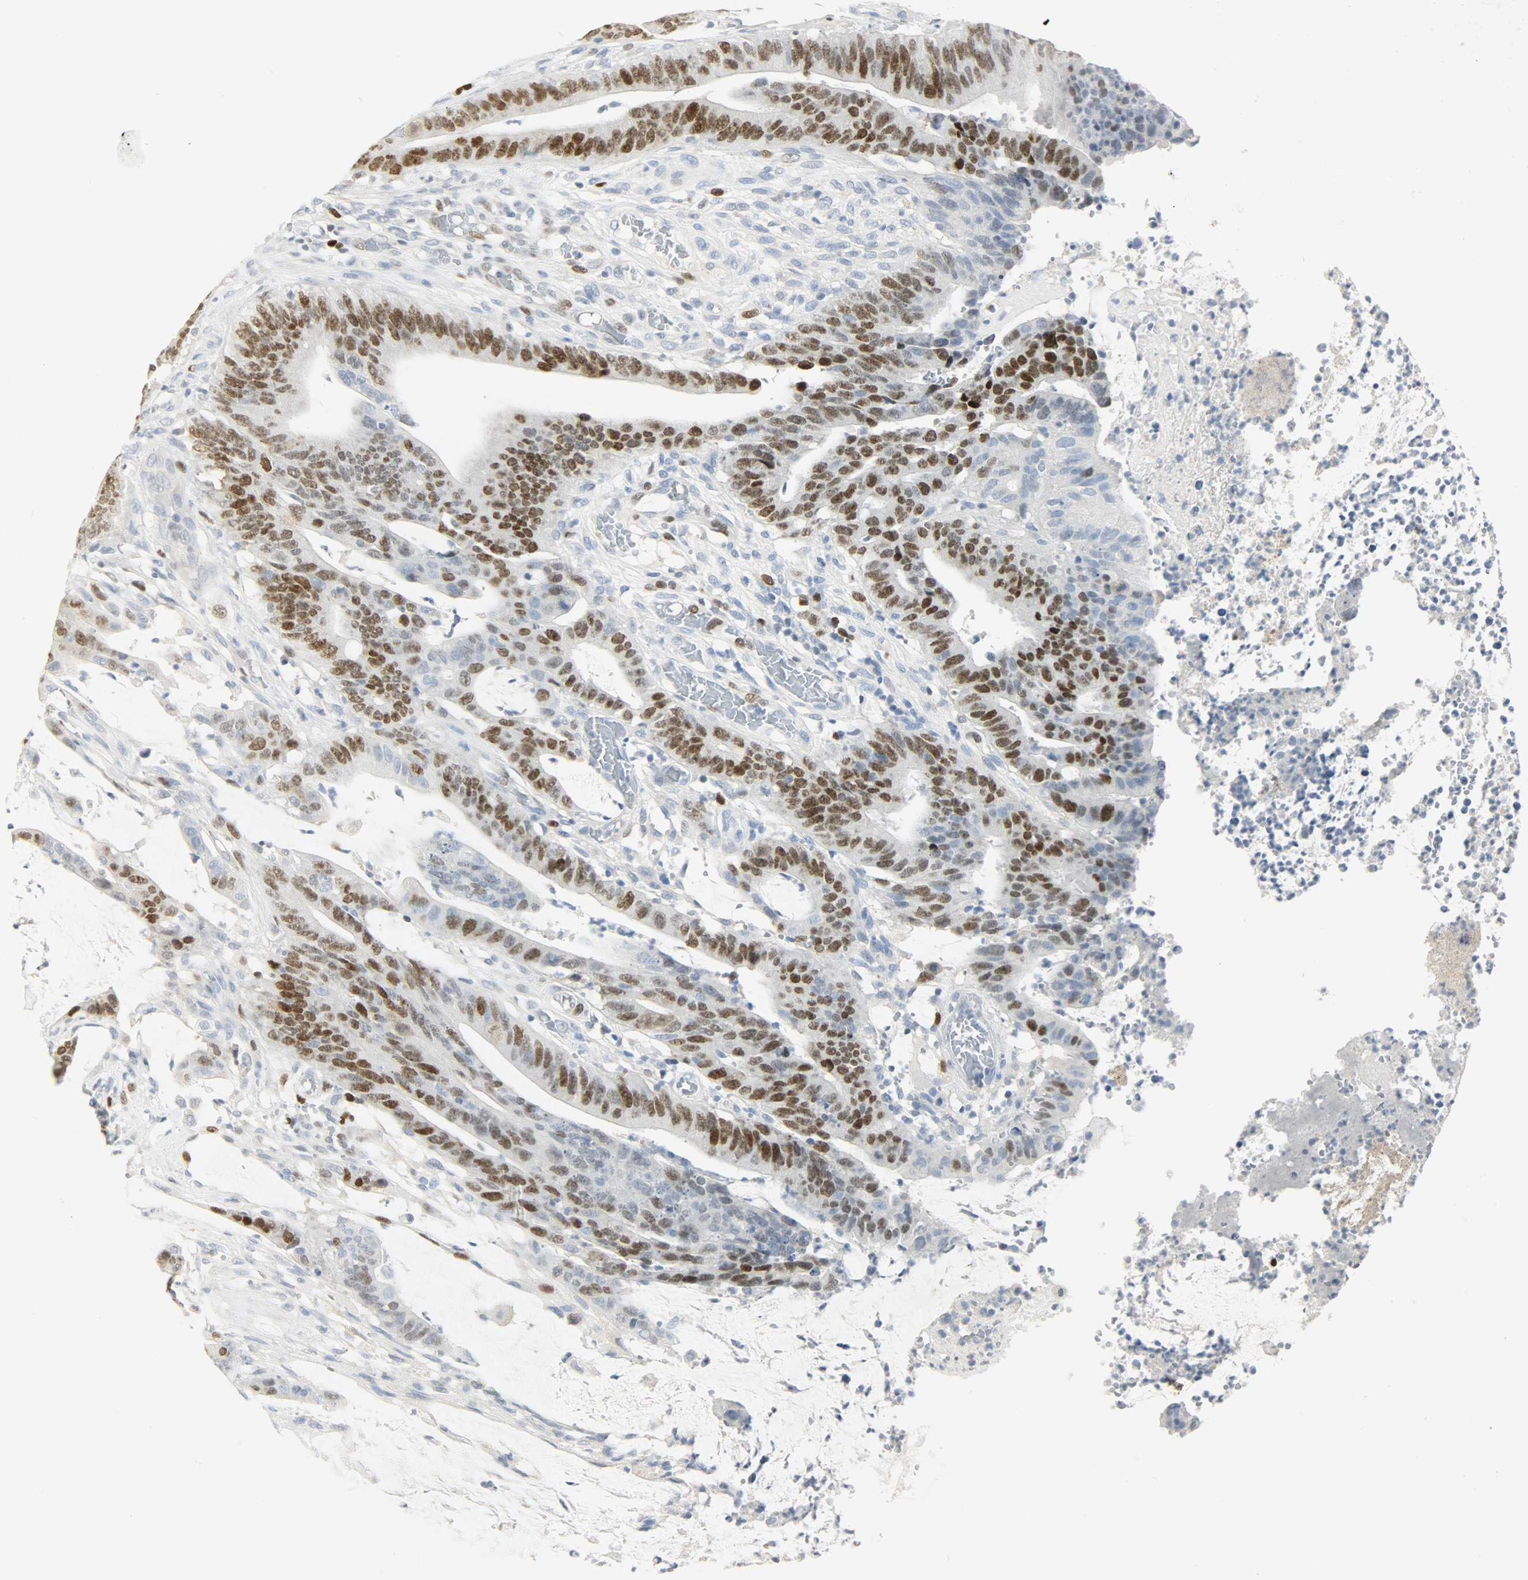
{"staining": {"intensity": "strong", "quantity": "25%-75%", "location": "nuclear"}, "tissue": "colorectal cancer", "cell_type": "Tumor cells", "image_type": "cancer", "snomed": [{"axis": "morphology", "description": "Adenocarcinoma, NOS"}, {"axis": "topography", "description": "Rectum"}], "caption": "Immunohistochemical staining of human colorectal cancer (adenocarcinoma) demonstrates high levels of strong nuclear protein positivity in about 25%-75% of tumor cells.", "gene": "HELLS", "patient": {"sex": "female", "age": 66}}